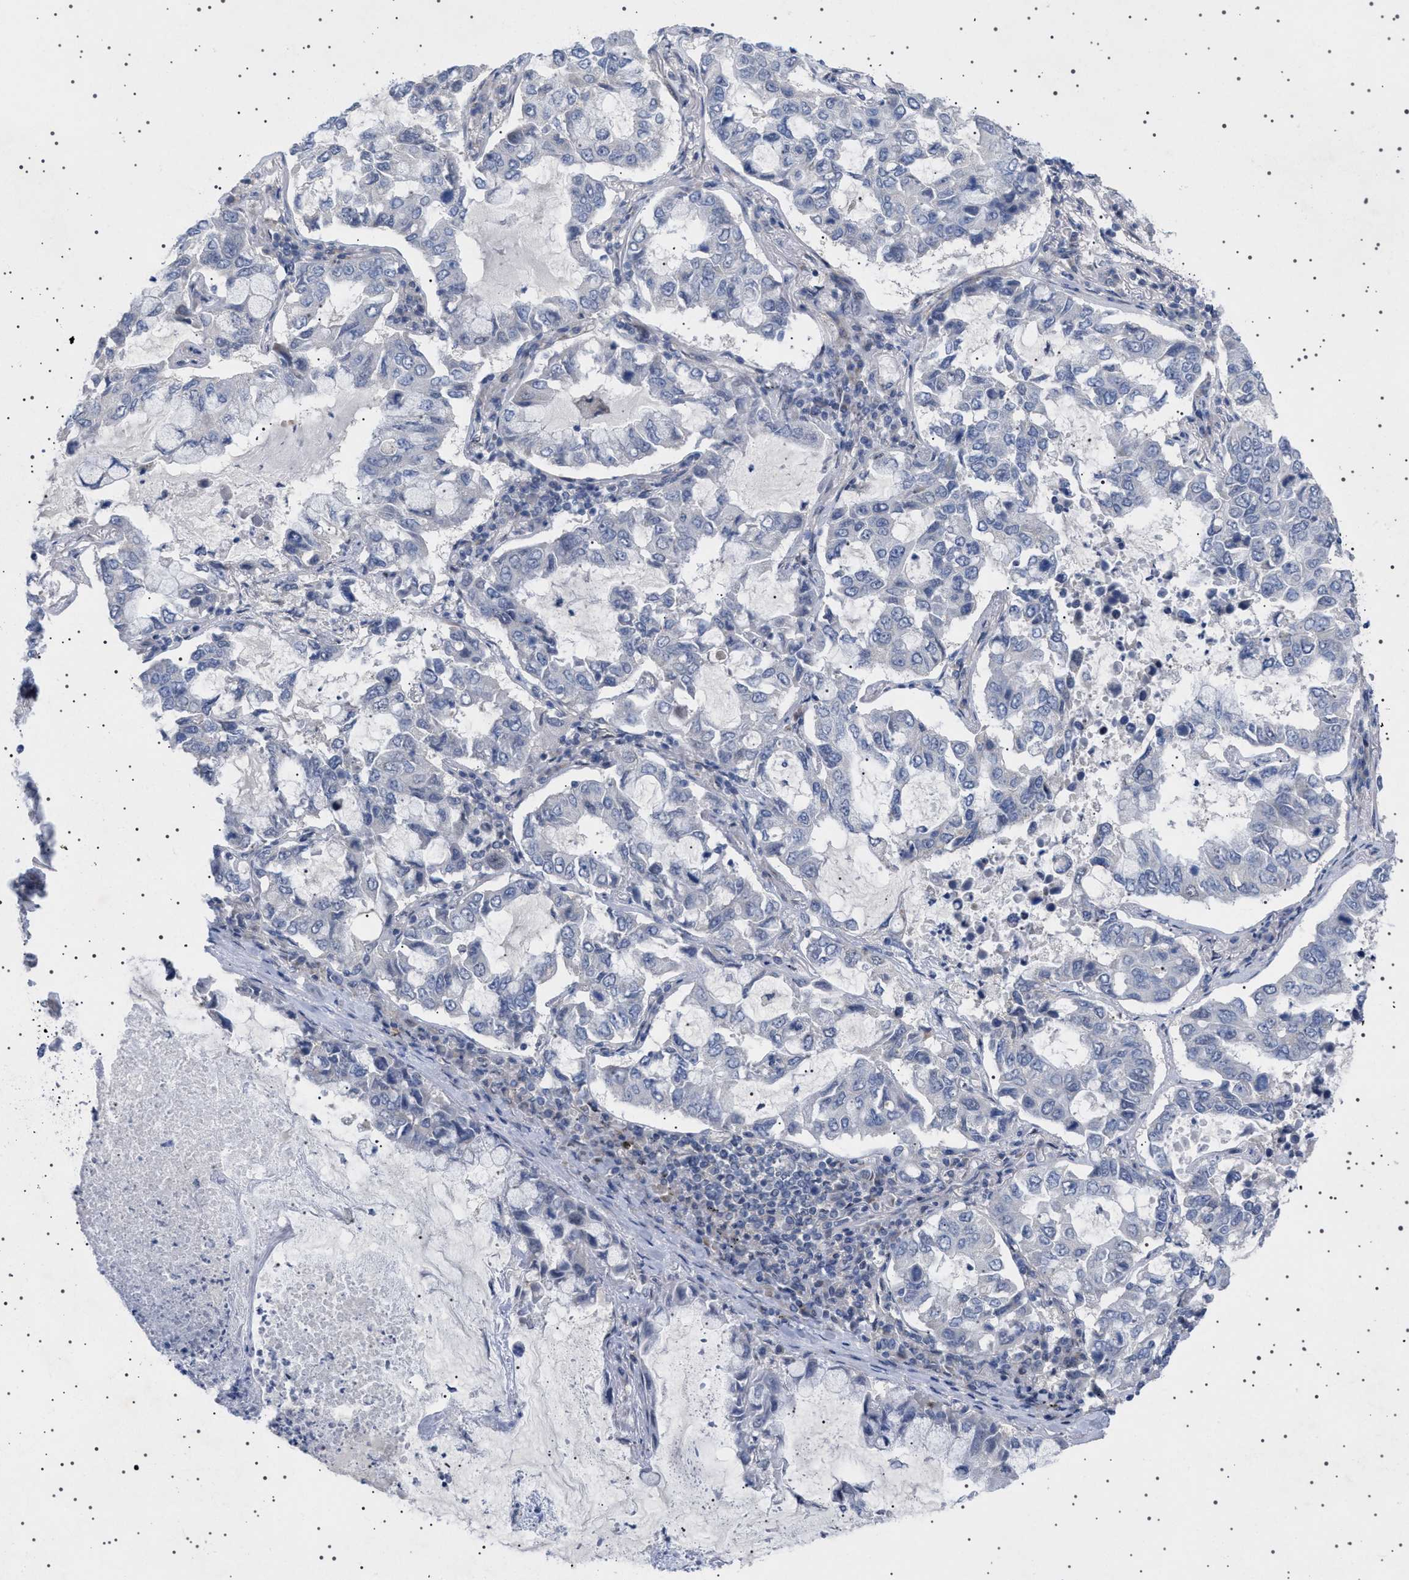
{"staining": {"intensity": "negative", "quantity": "none", "location": "none"}, "tissue": "lung cancer", "cell_type": "Tumor cells", "image_type": "cancer", "snomed": [{"axis": "morphology", "description": "Adenocarcinoma, NOS"}, {"axis": "topography", "description": "Lung"}], "caption": "Tumor cells show no significant protein positivity in adenocarcinoma (lung).", "gene": "HTR1A", "patient": {"sex": "male", "age": 64}}